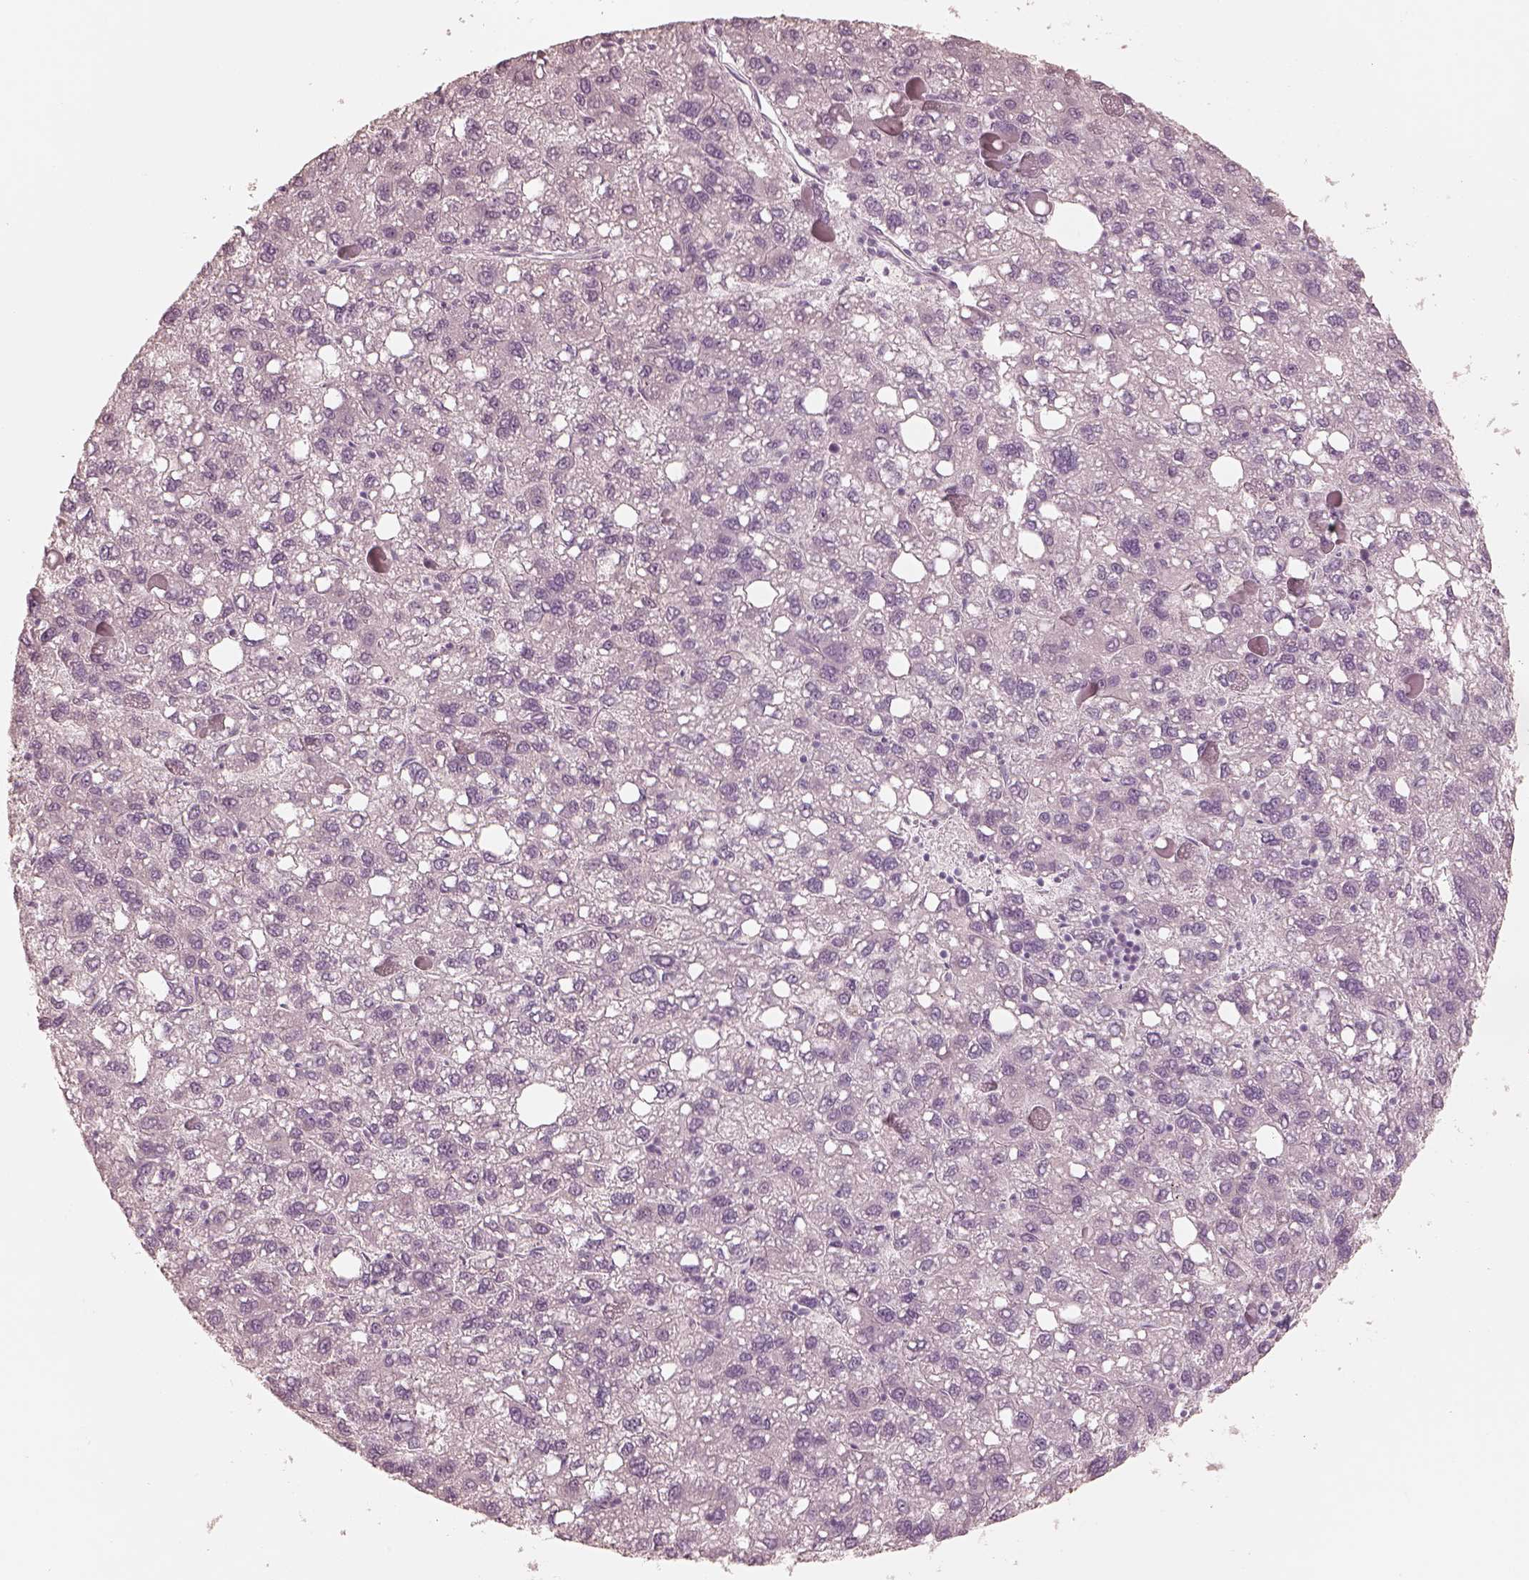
{"staining": {"intensity": "negative", "quantity": "none", "location": "none"}, "tissue": "liver cancer", "cell_type": "Tumor cells", "image_type": "cancer", "snomed": [{"axis": "morphology", "description": "Carcinoma, Hepatocellular, NOS"}, {"axis": "topography", "description": "Liver"}], "caption": "Micrograph shows no protein positivity in tumor cells of hepatocellular carcinoma (liver) tissue. The staining is performed using DAB brown chromogen with nuclei counter-stained in using hematoxylin.", "gene": "RAB3C", "patient": {"sex": "female", "age": 82}}